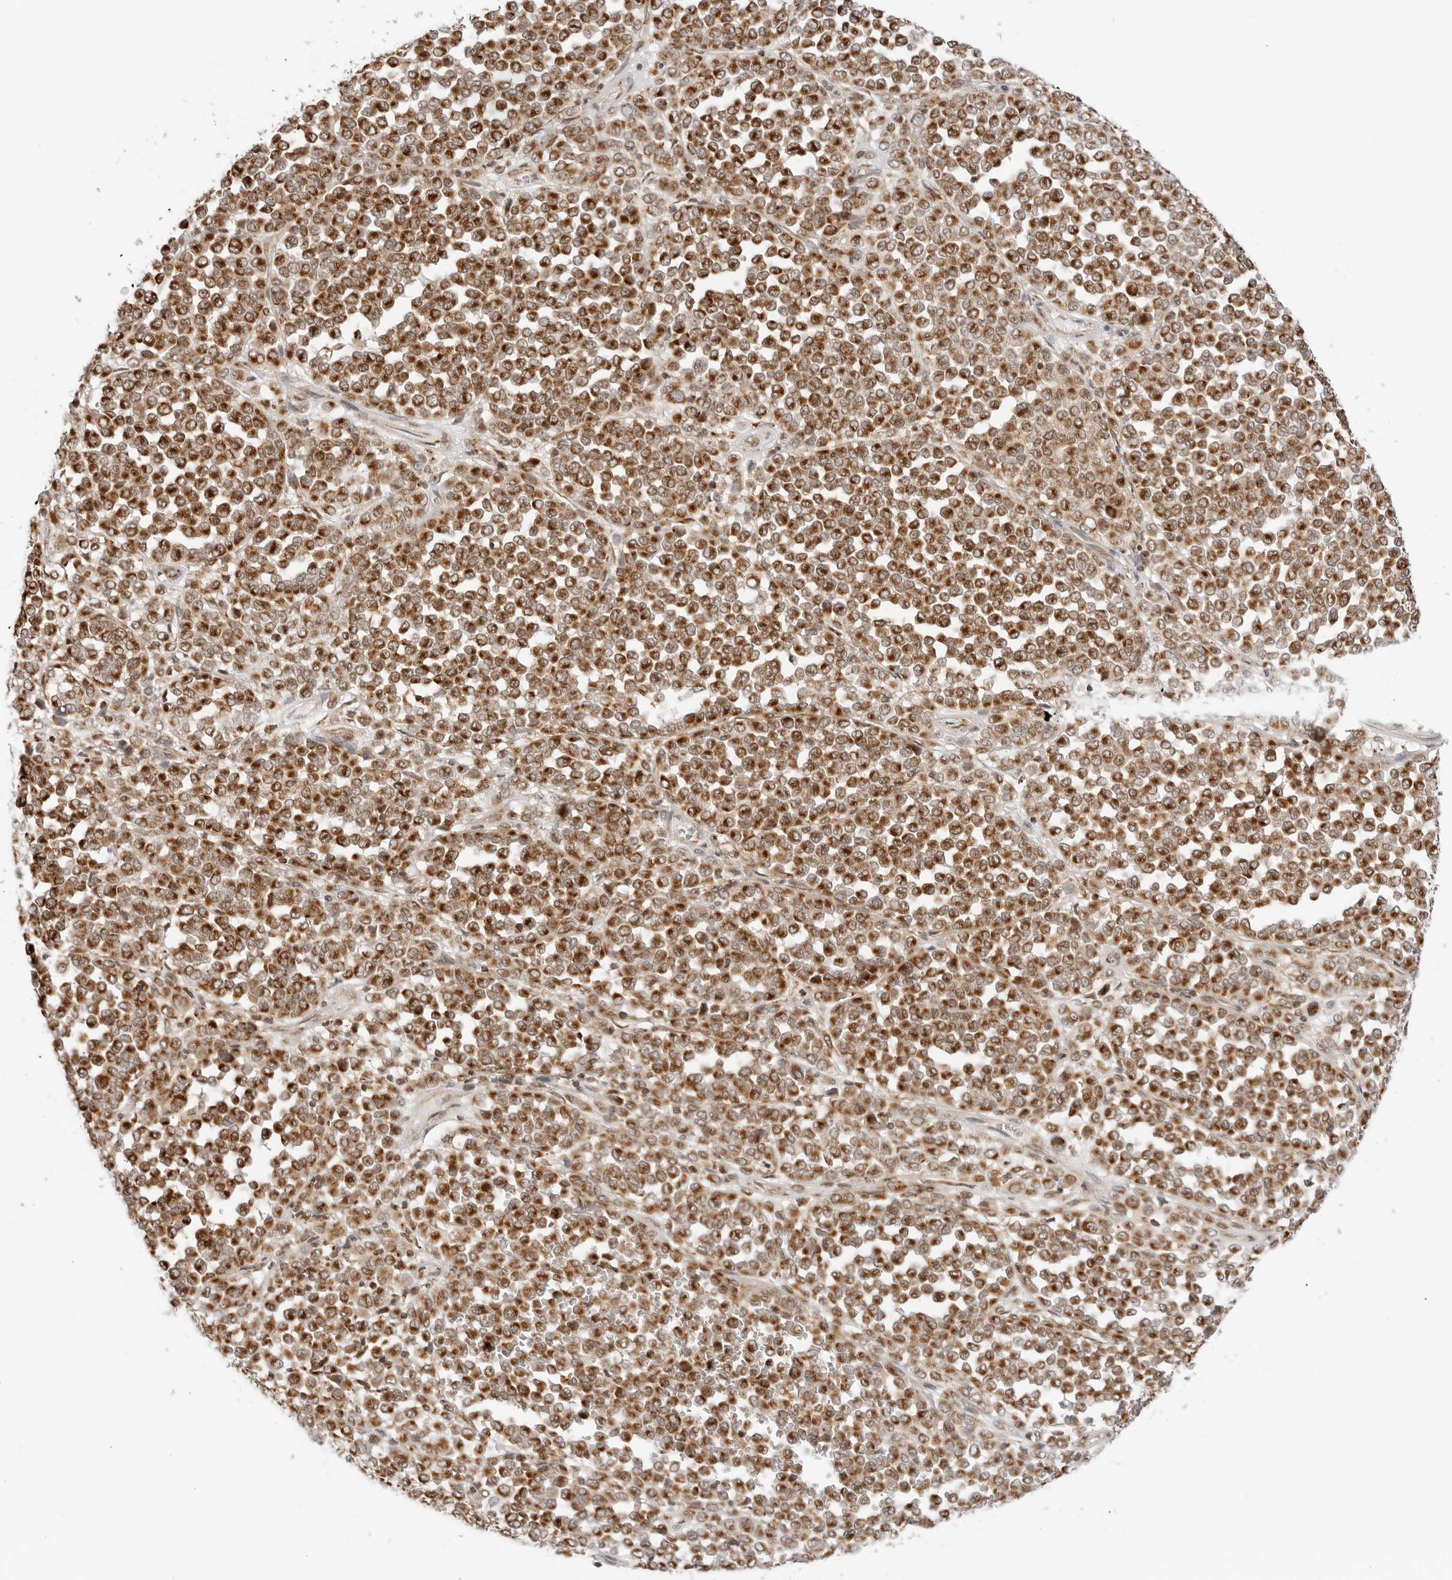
{"staining": {"intensity": "strong", "quantity": ">75%", "location": "cytoplasmic/membranous"}, "tissue": "melanoma", "cell_type": "Tumor cells", "image_type": "cancer", "snomed": [{"axis": "morphology", "description": "Malignant melanoma, Metastatic site"}, {"axis": "topography", "description": "Pancreas"}], "caption": "Protein staining shows strong cytoplasmic/membranous staining in about >75% of tumor cells in malignant melanoma (metastatic site).", "gene": "POLR3GL", "patient": {"sex": "female", "age": 30}}